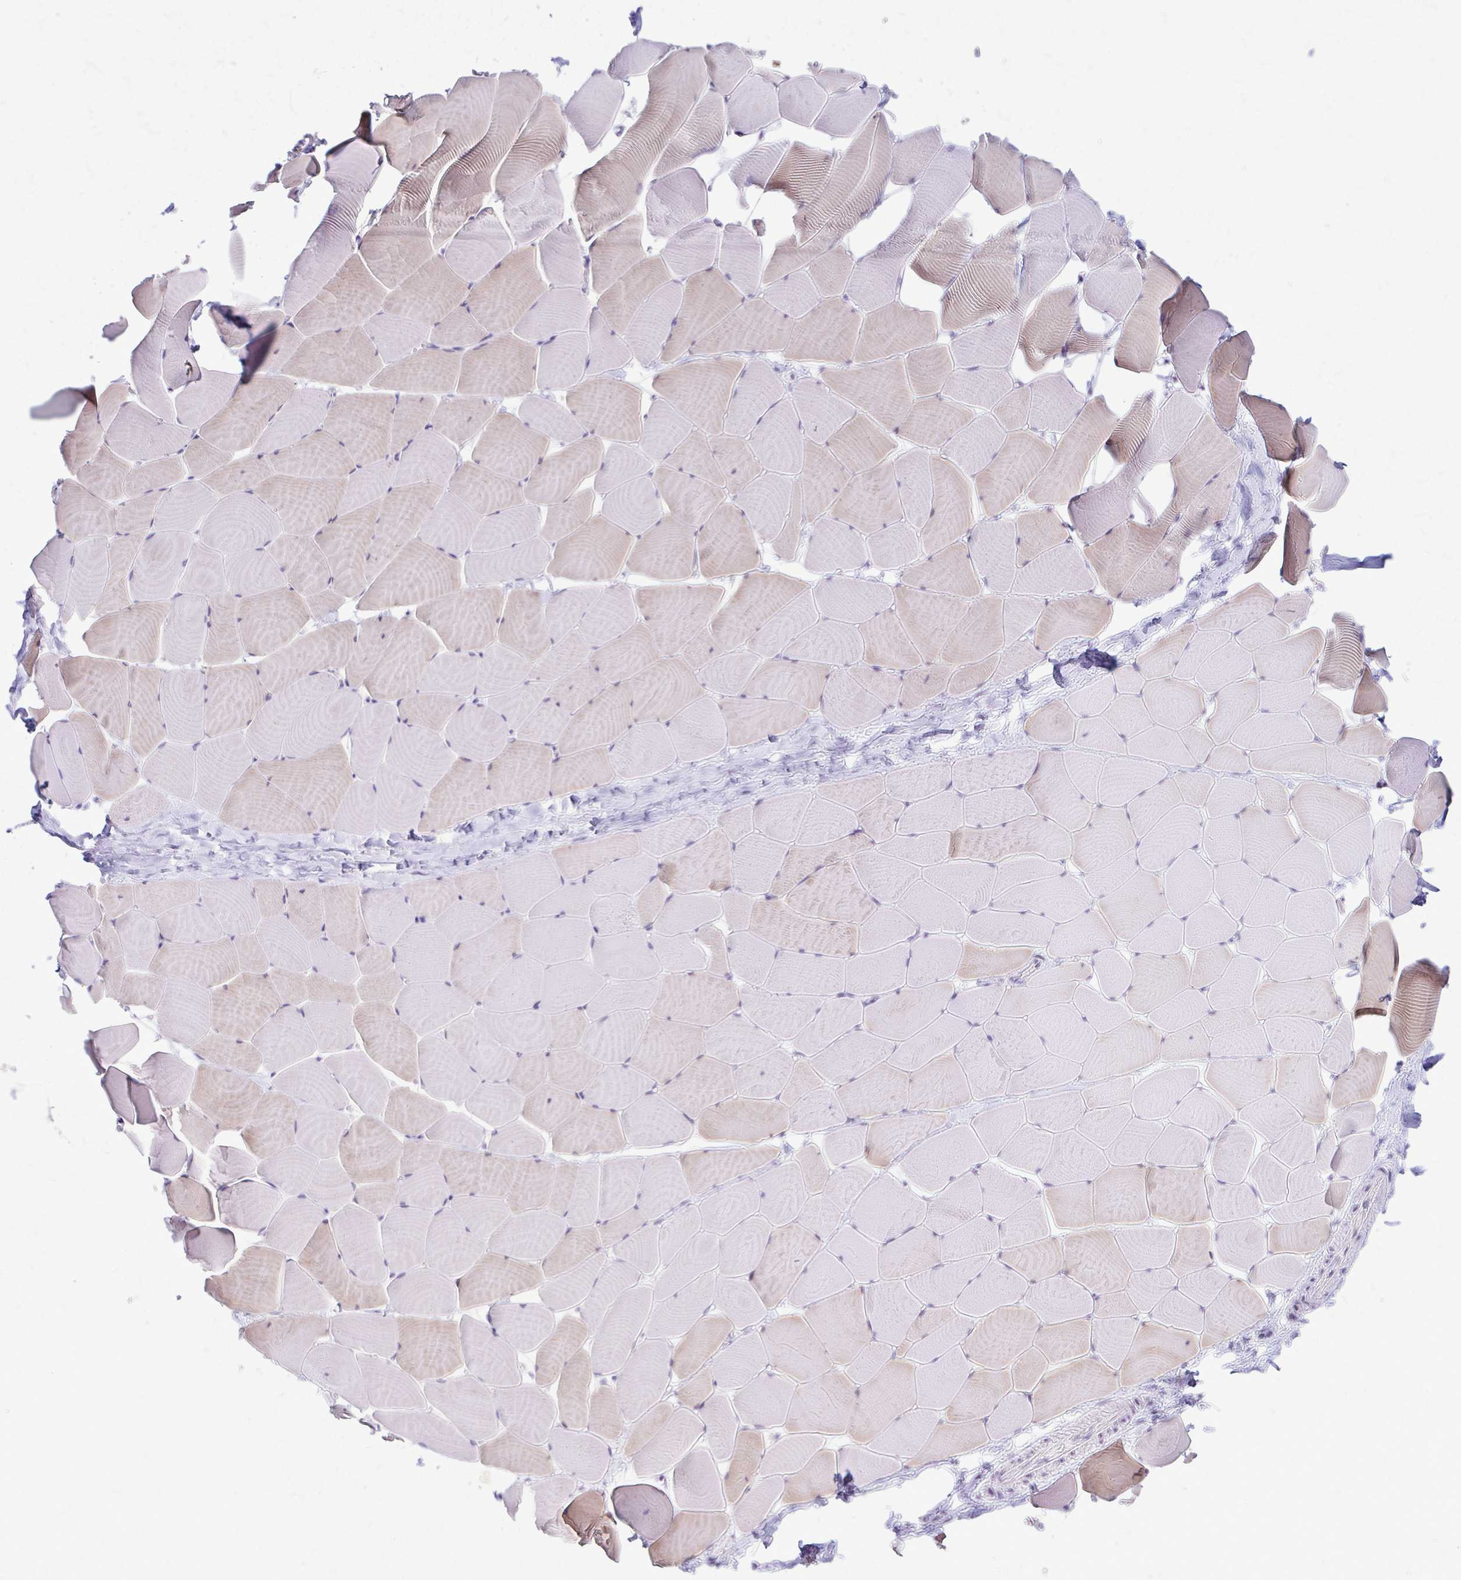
{"staining": {"intensity": "weak", "quantity": "25%-75%", "location": "cytoplasmic/membranous"}, "tissue": "skeletal muscle", "cell_type": "Myocytes", "image_type": "normal", "snomed": [{"axis": "morphology", "description": "Normal tissue, NOS"}, {"axis": "topography", "description": "Skeletal muscle"}], "caption": "Normal skeletal muscle exhibits weak cytoplasmic/membranous staining in approximately 25%-75% of myocytes.", "gene": "SAMD13", "patient": {"sex": "male", "age": 25}}